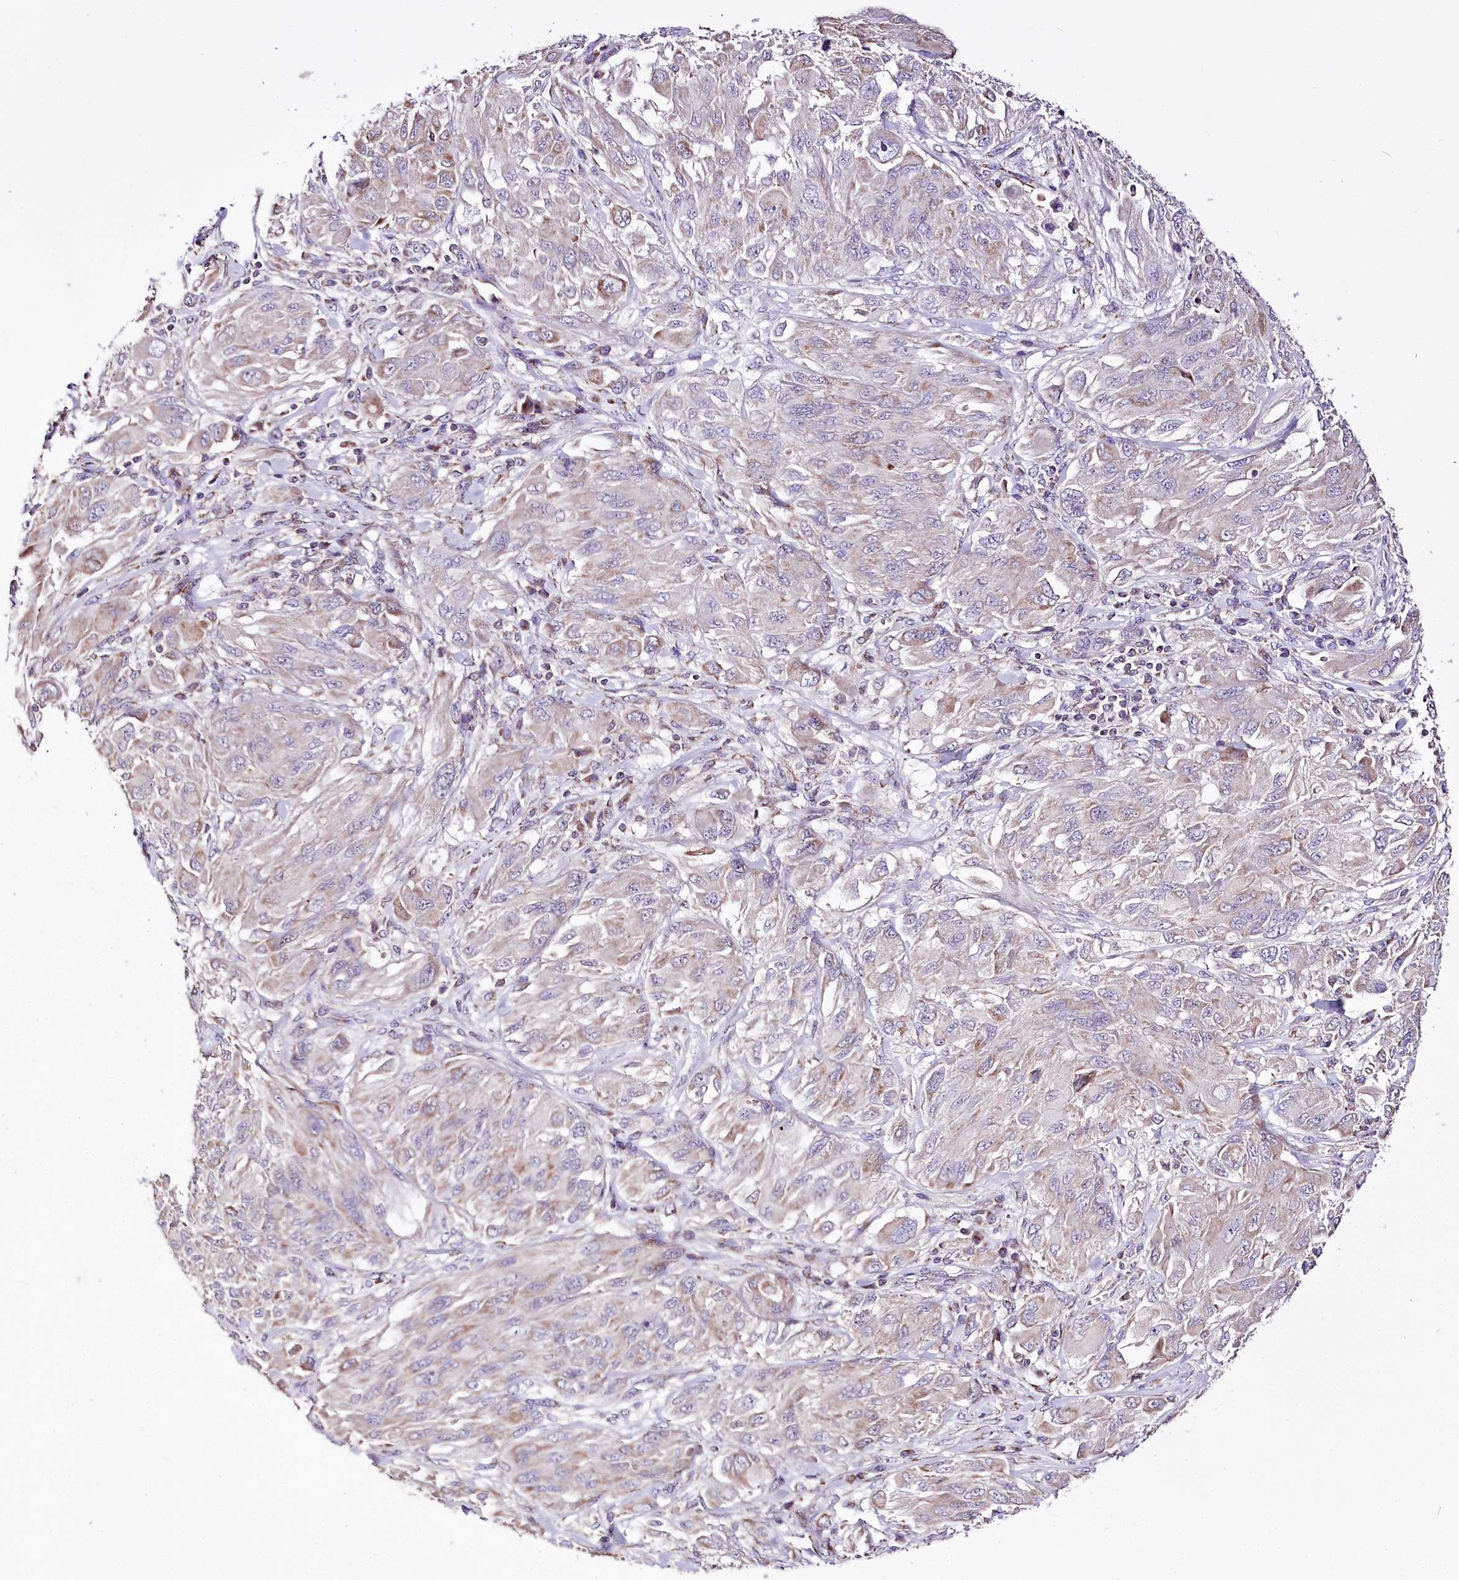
{"staining": {"intensity": "moderate", "quantity": "<25%", "location": "cytoplasmic/membranous"}, "tissue": "melanoma", "cell_type": "Tumor cells", "image_type": "cancer", "snomed": [{"axis": "morphology", "description": "Malignant melanoma, NOS"}, {"axis": "topography", "description": "Skin"}], "caption": "IHC photomicrograph of malignant melanoma stained for a protein (brown), which shows low levels of moderate cytoplasmic/membranous positivity in about <25% of tumor cells.", "gene": "ATE1", "patient": {"sex": "female", "age": 91}}